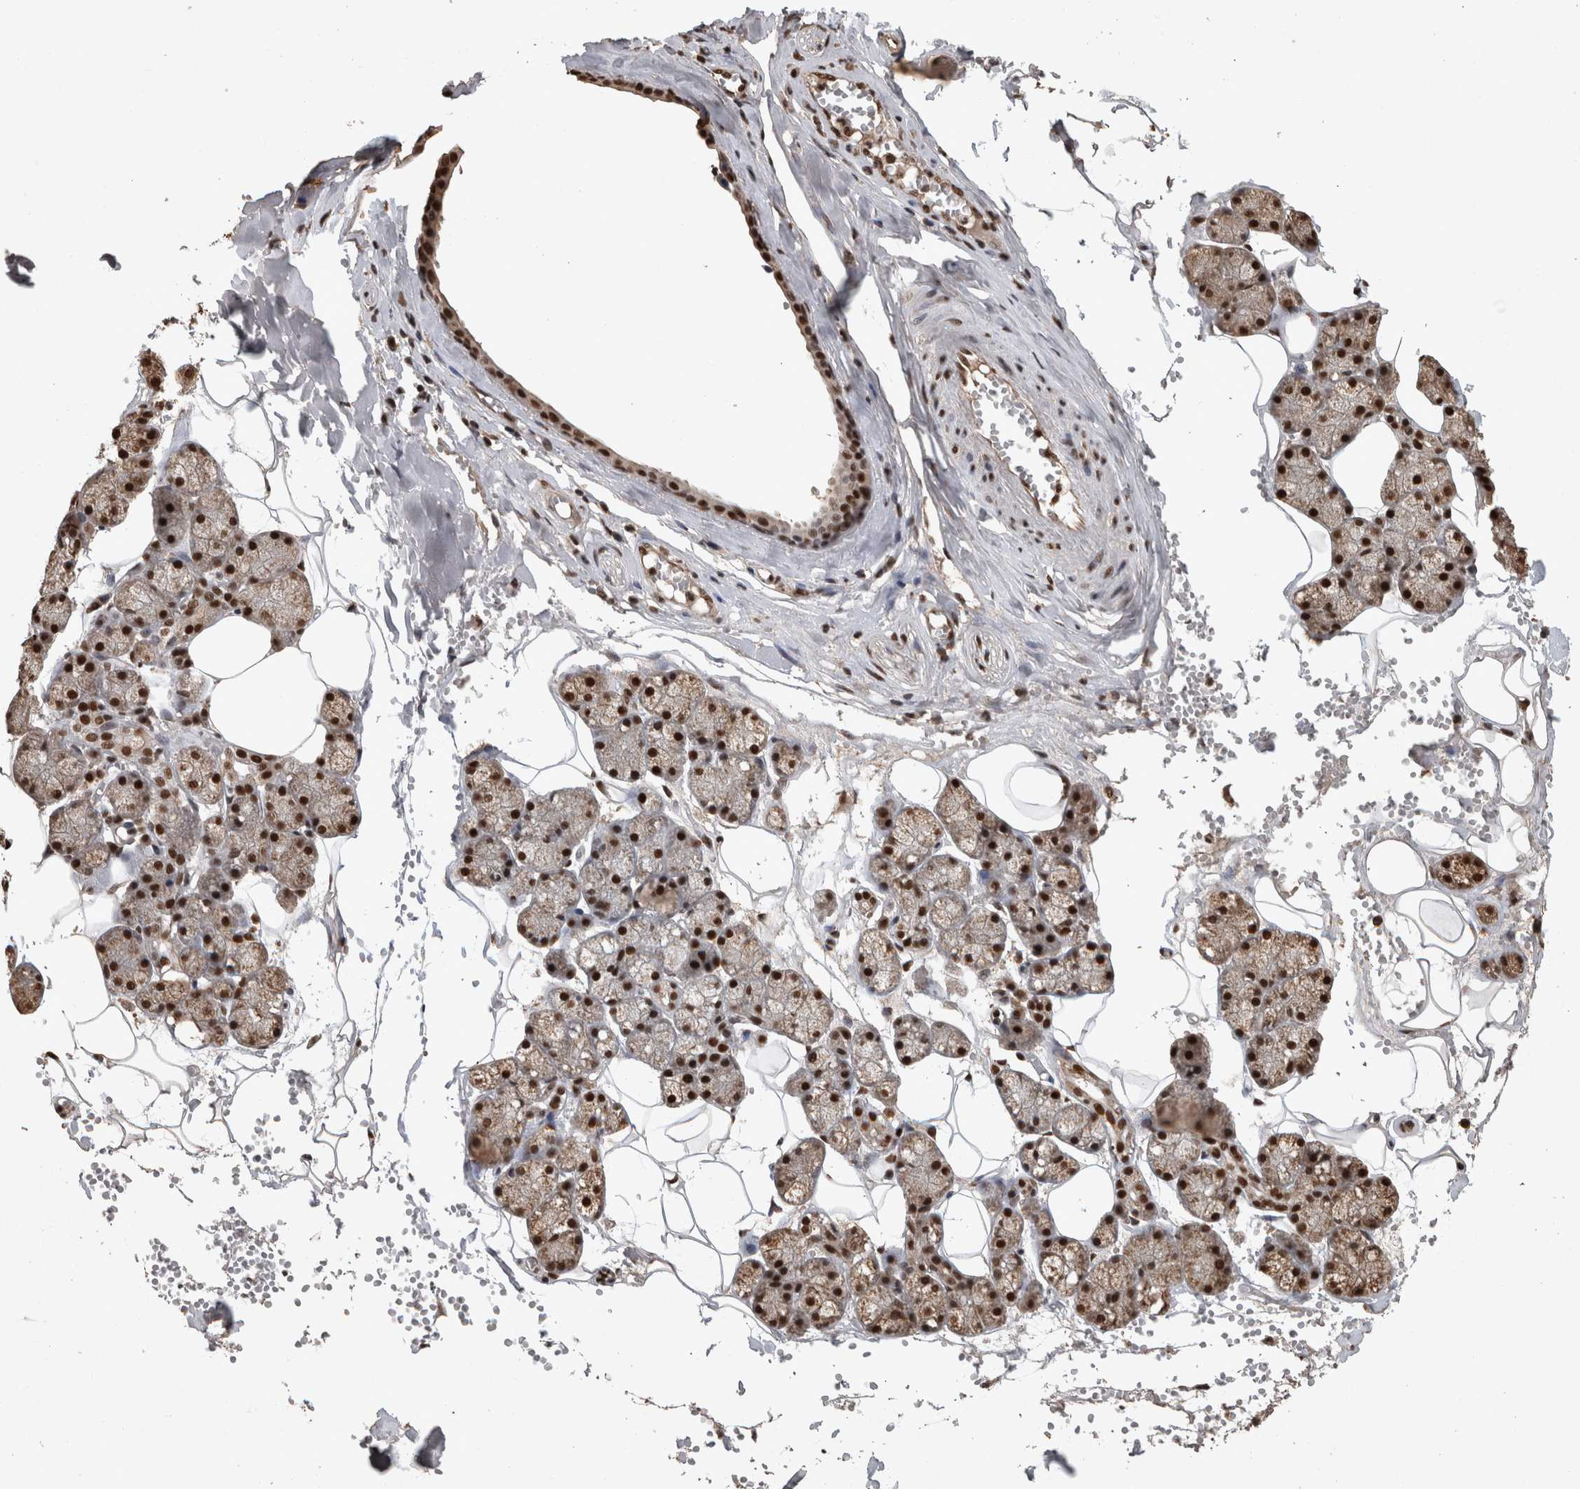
{"staining": {"intensity": "strong", "quantity": ">75%", "location": "nuclear"}, "tissue": "salivary gland", "cell_type": "Glandular cells", "image_type": "normal", "snomed": [{"axis": "morphology", "description": "Normal tissue, NOS"}, {"axis": "topography", "description": "Salivary gland"}], "caption": "Salivary gland stained with DAB IHC shows high levels of strong nuclear positivity in about >75% of glandular cells. The staining is performed using DAB brown chromogen to label protein expression. The nuclei are counter-stained blue using hematoxylin.", "gene": "RAD50", "patient": {"sex": "male", "age": 62}}